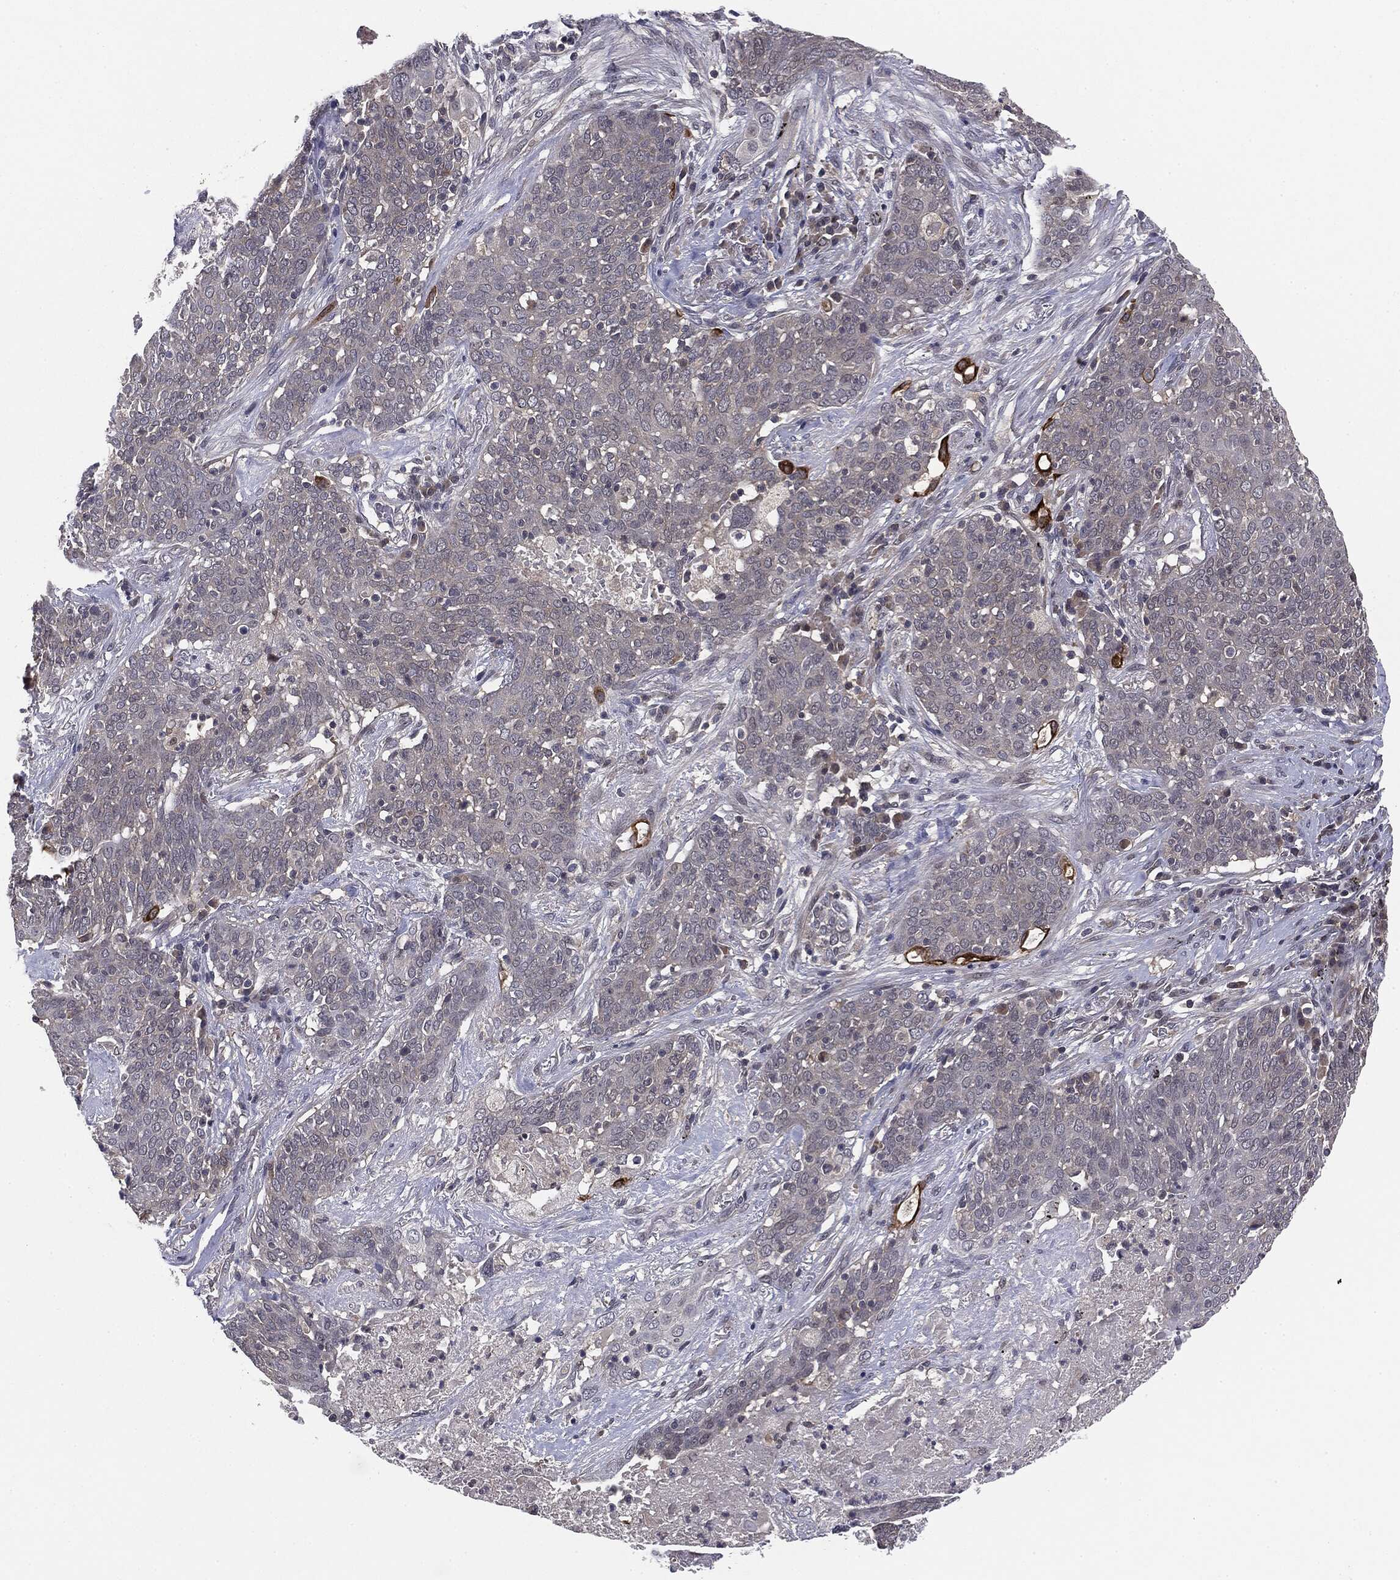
{"staining": {"intensity": "negative", "quantity": "none", "location": "none"}, "tissue": "lung cancer", "cell_type": "Tumor cells", "image_type": "cancer", "snomed": [{"axis": "morphology", "description": "Squamous cell carcinoma, NOS"}, {"axis": "topography", "description": "Lung"}], "caption": "Squamous cell carcinoma (lung) was stained to show a protein in brown. There is no significant staining in tumor cells.", "gene": "KRT7", "patient": {"sex": "male", "age": 82}}